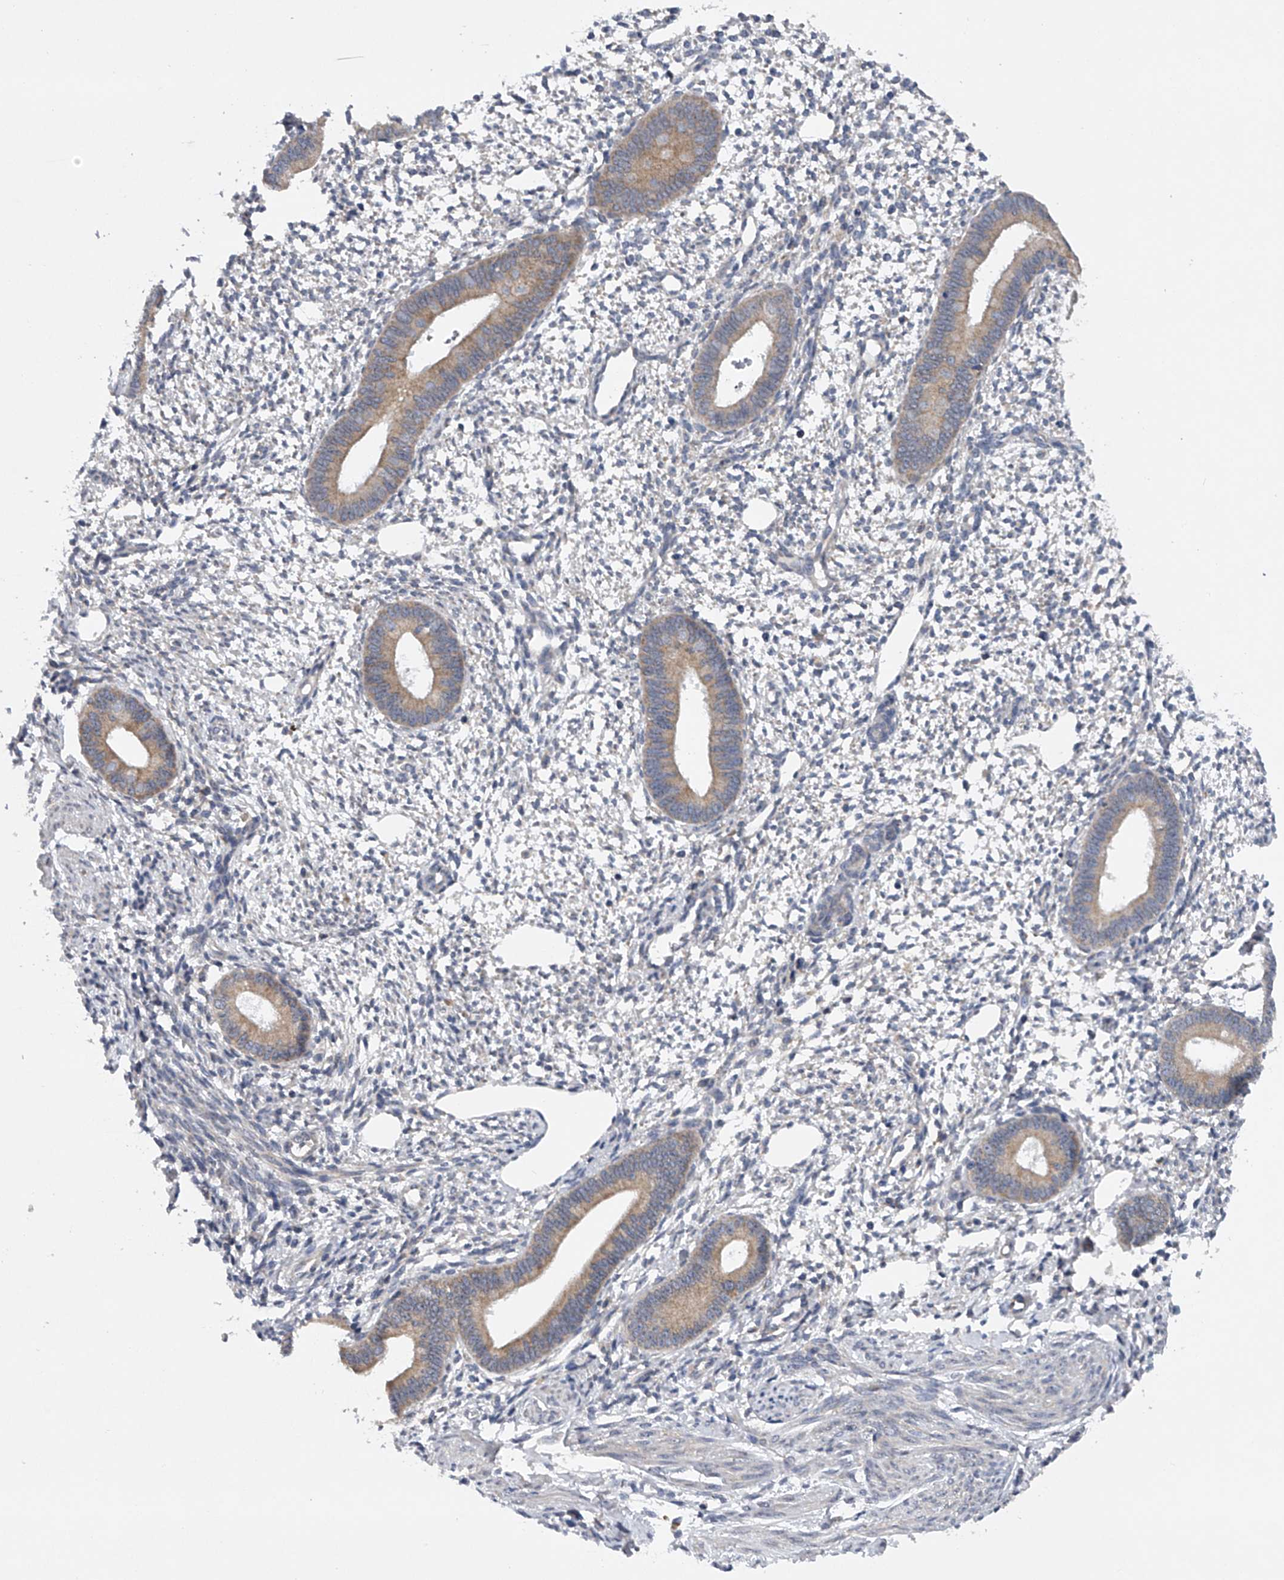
{"staining": {"intensity": "negative", "quantity": "none", "location": "none"}, "tissue": "endometrium", "cell_type": "Cells in endometrial stroma", "image_type": "normal", "snomed": [{"axis": "morphology", "description": "Normal tissue, NOS"}, {"axis": "topography", "description": "Endometrium"}], "caption": "Immunohistochemical staining of normal human endometrium displays no significant expression in cells in endometrial stroma.", "gene": "RNF5", "patient": {"sex": "female", "age": 46}}